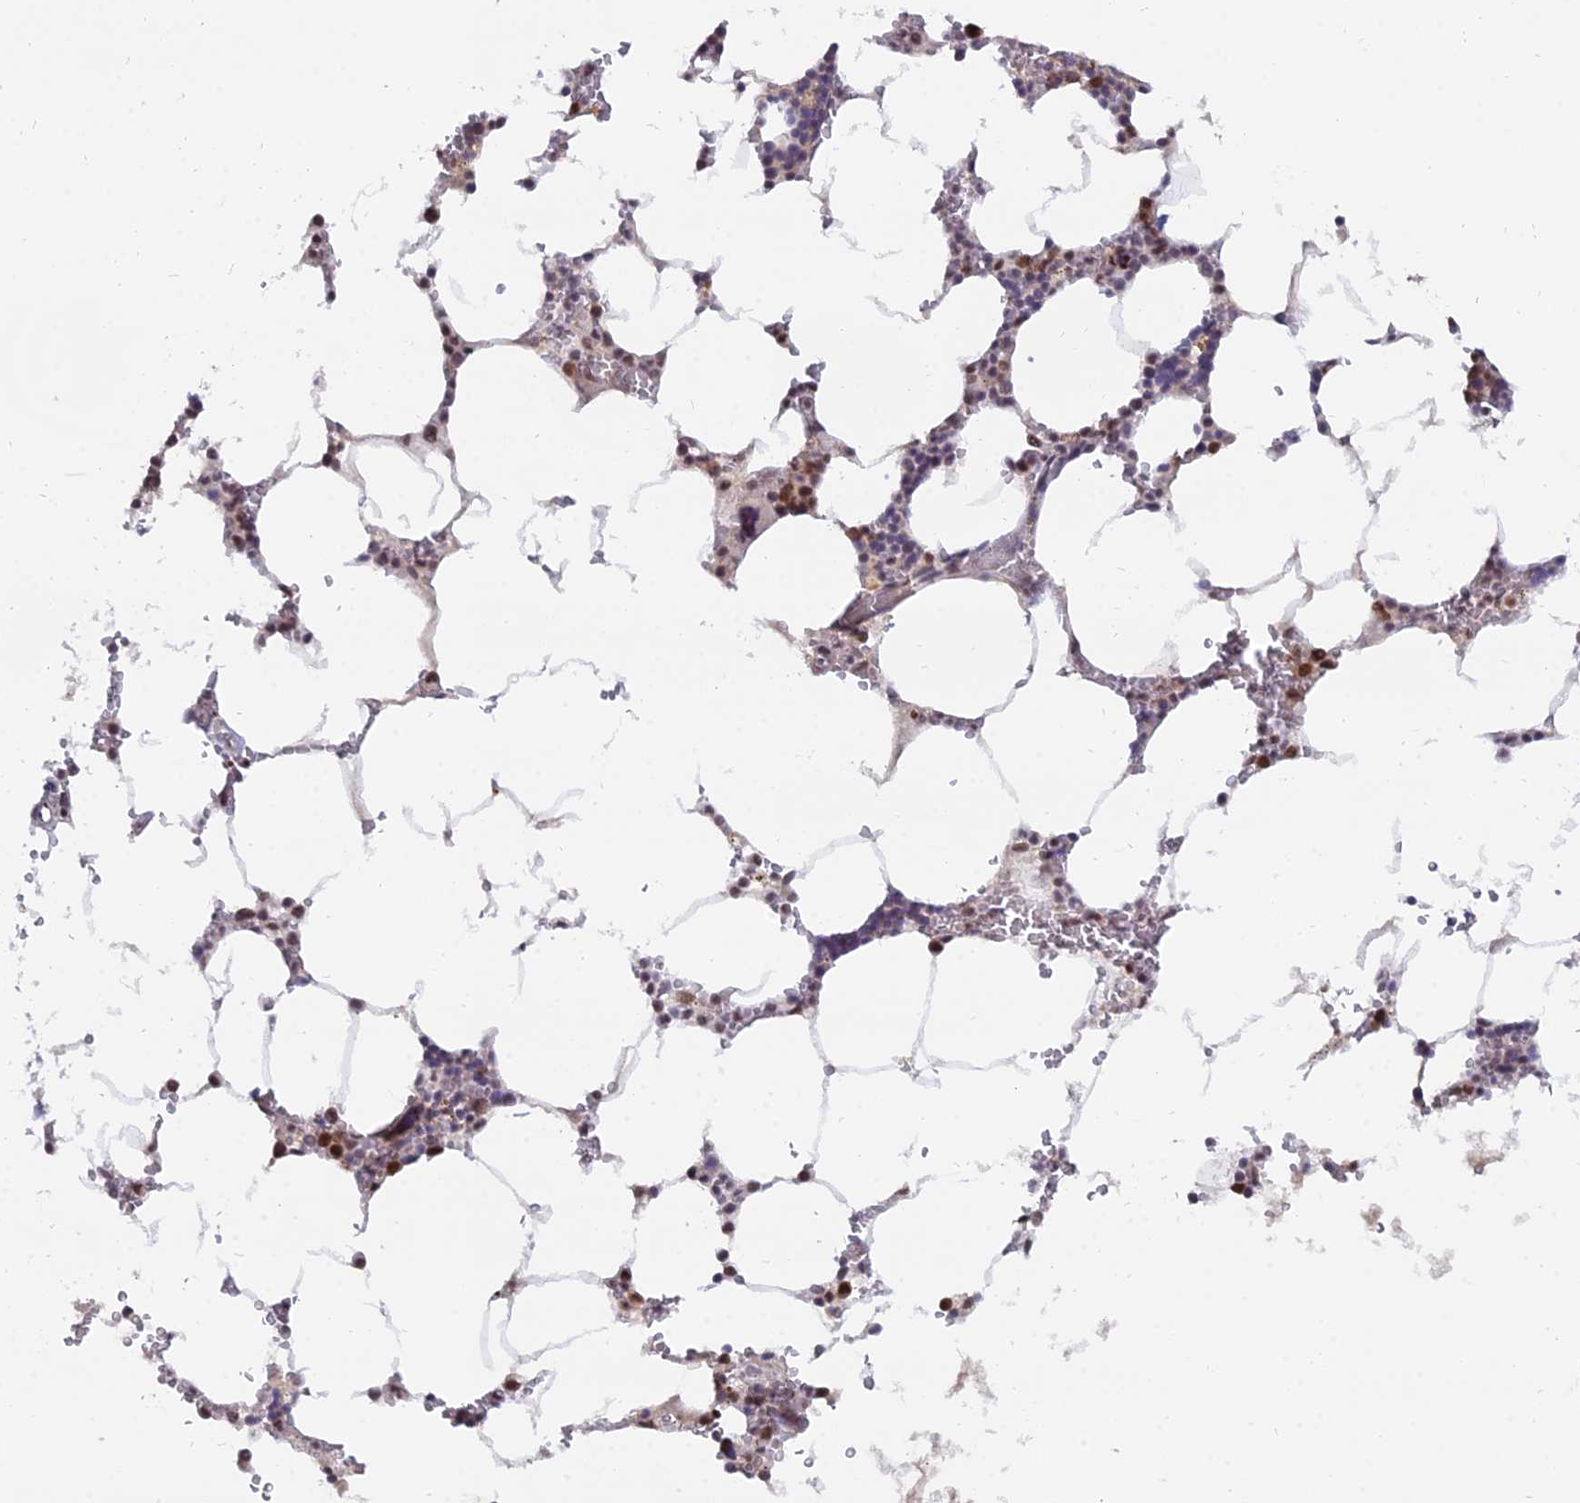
{"staining": {"intensity": "strong", "quantity": "25%-75%", "location": "nuclear"}, "tissue": "bone marrow", "cell_type": "Hematopoietic cells", "image_type": "normal", "snomed": [{"axis": "morphology", "description": "Normal tissue, NOS"}, {"axis": "topography", "description": "Bone marrow"}], "caption": "An image showing strong nuclear staining in approximately 25%-75% of hematopoietic cells in benign bone marrow, as visualized by brown immunohistochemical staining.", "gene": "THOC3", "patient": {"sex": "male", "age": 70}}